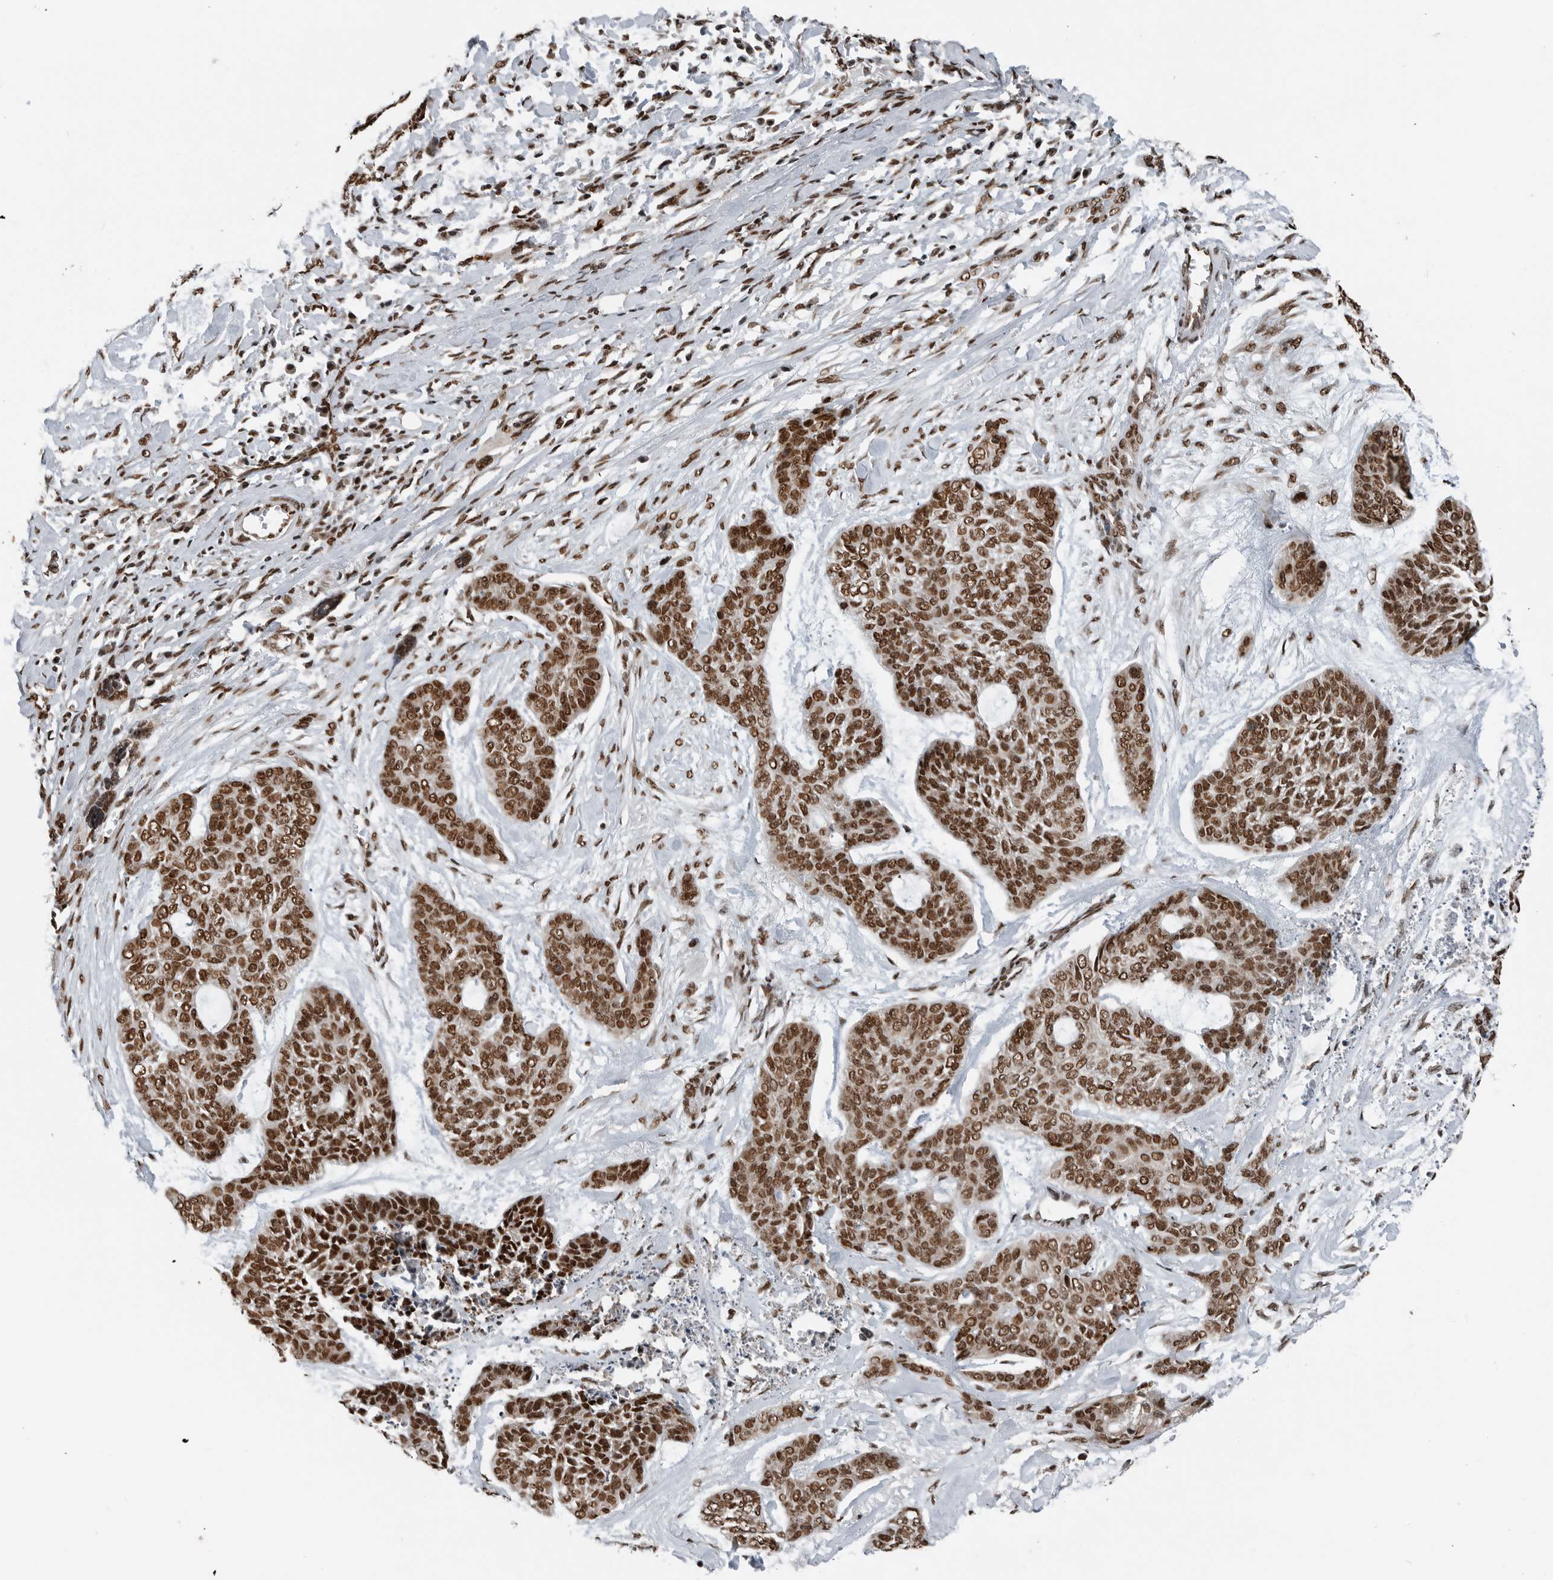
{"staining": {"intensity": "strong", "quantity": ">75%", "location": "nuclear"}, "tissue": "skin cancer", "cell_type": "Tumor cells", "image_type": "cancer", "snomed": [{"axis": "morphology", "description": "Basal cell carcinoma"}, {"axis": "topography", "description": "Skin"}], "caption": "This micrograph reveals basal cell carcinoma (skin) stained with immunohistochemistry to label a protein in brown. The nuclear of tumor cells show strong positivity for the protein. Nuclei are counter-stained blue.", "gene": "BLZF1", "patient": {"sex": "female", "age": 64}}